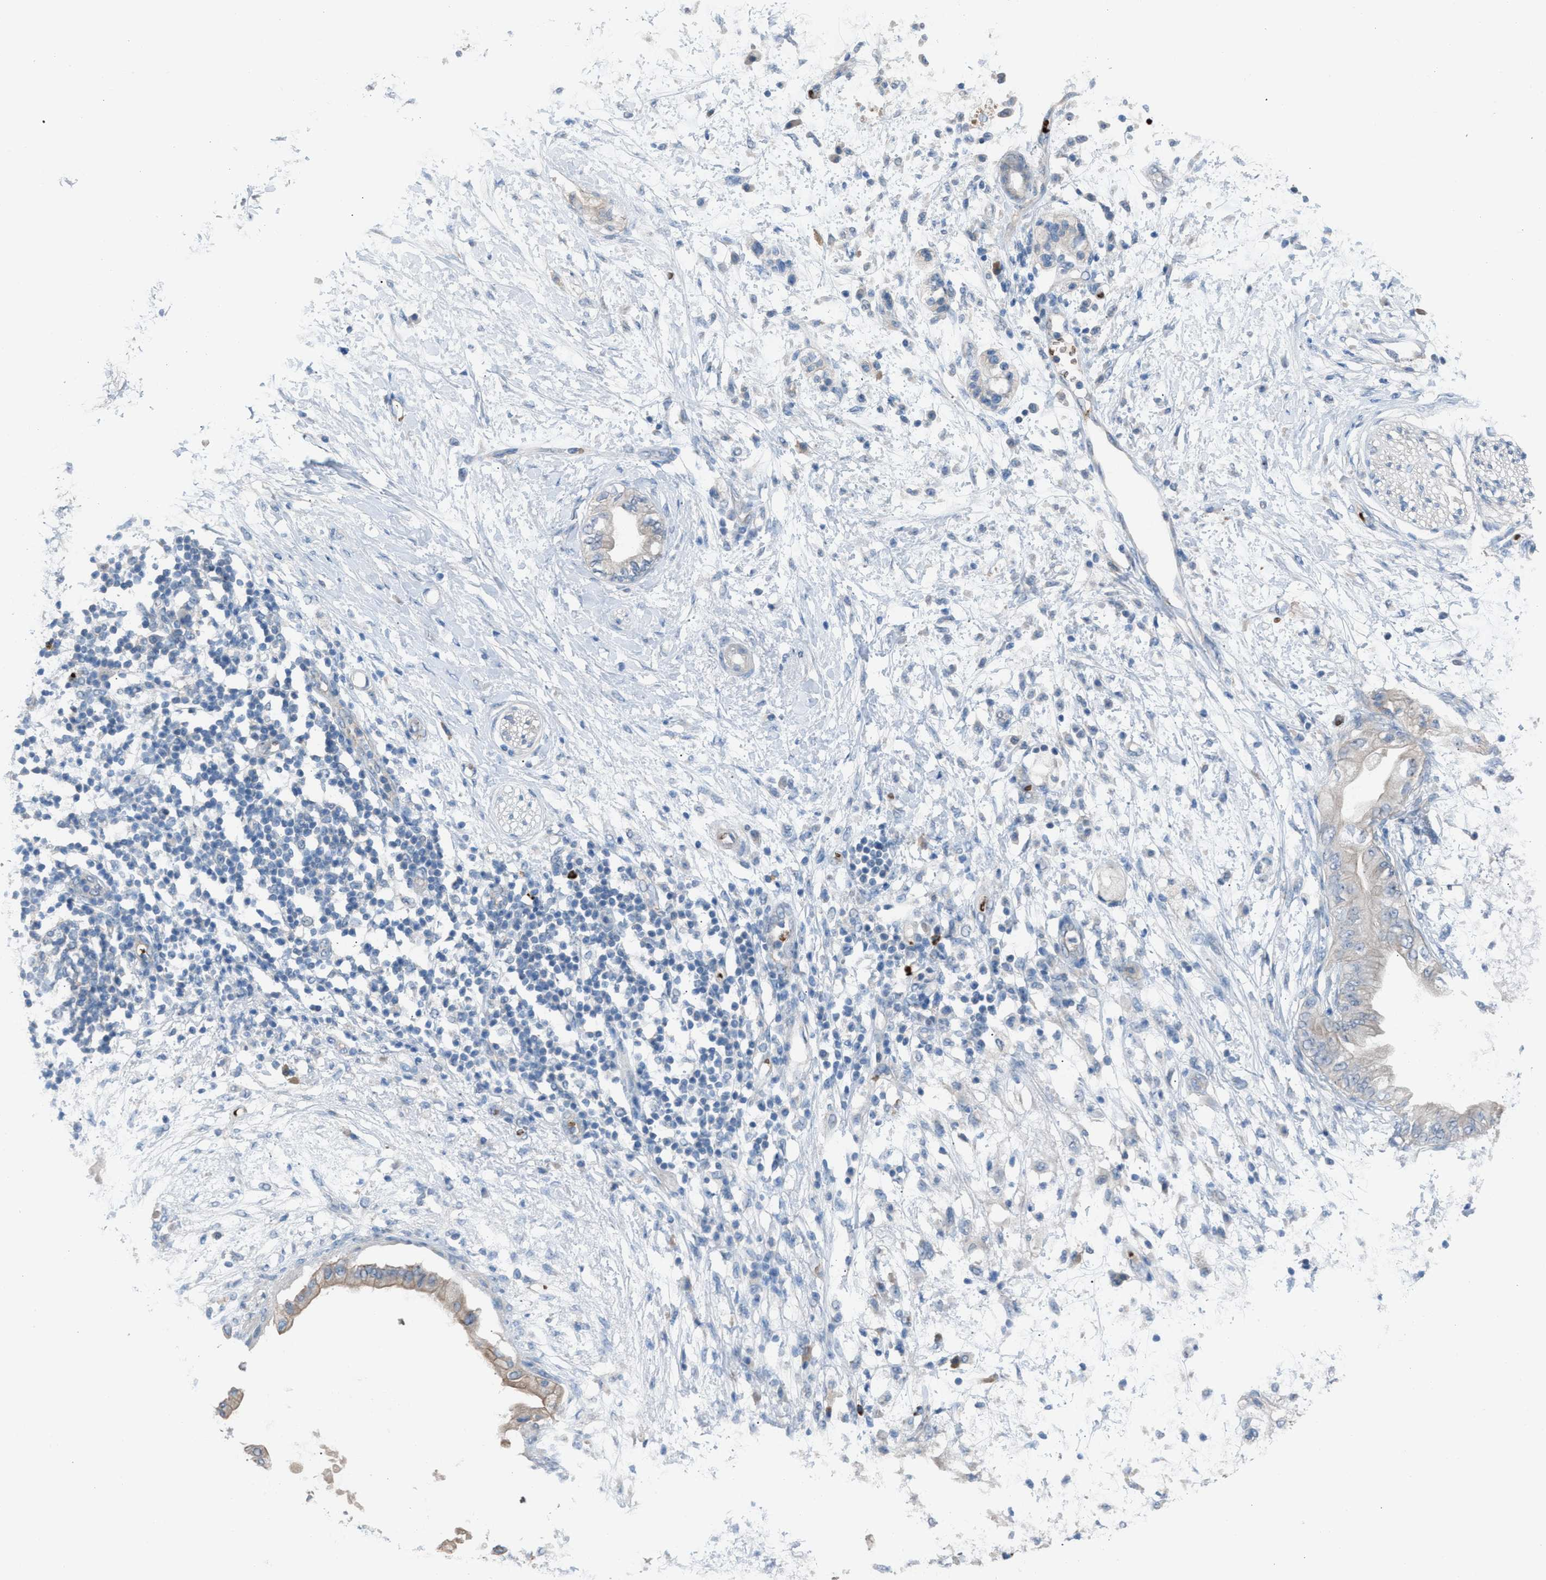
{"staining": {"intensity": "negative", "quantity": "none", "location": "none"}, "tissue": "adipose tissue", "cell_type": "Adipocytes", "image_type": "normal", "snomed": [{"axis": "morphology", "description": "Normal tissue, NOS"}, {"axis": "morphology", "description": "Adenocarcinoma, NOS"}, {"axis": "topography", "description": "Duodenum"}, {"axis": "topography", "description": "Peripheral nerve tissue"}], "caption": "IHC photomicrograph of unremarkable adipose tissue: adipose tissue stained with DAB (3,3'-diaminobenzidine) exhibits no significant protein positivity in adipocytes.", "gene": "CFAP77", "patient": {"sex": "female", "age": 60}}